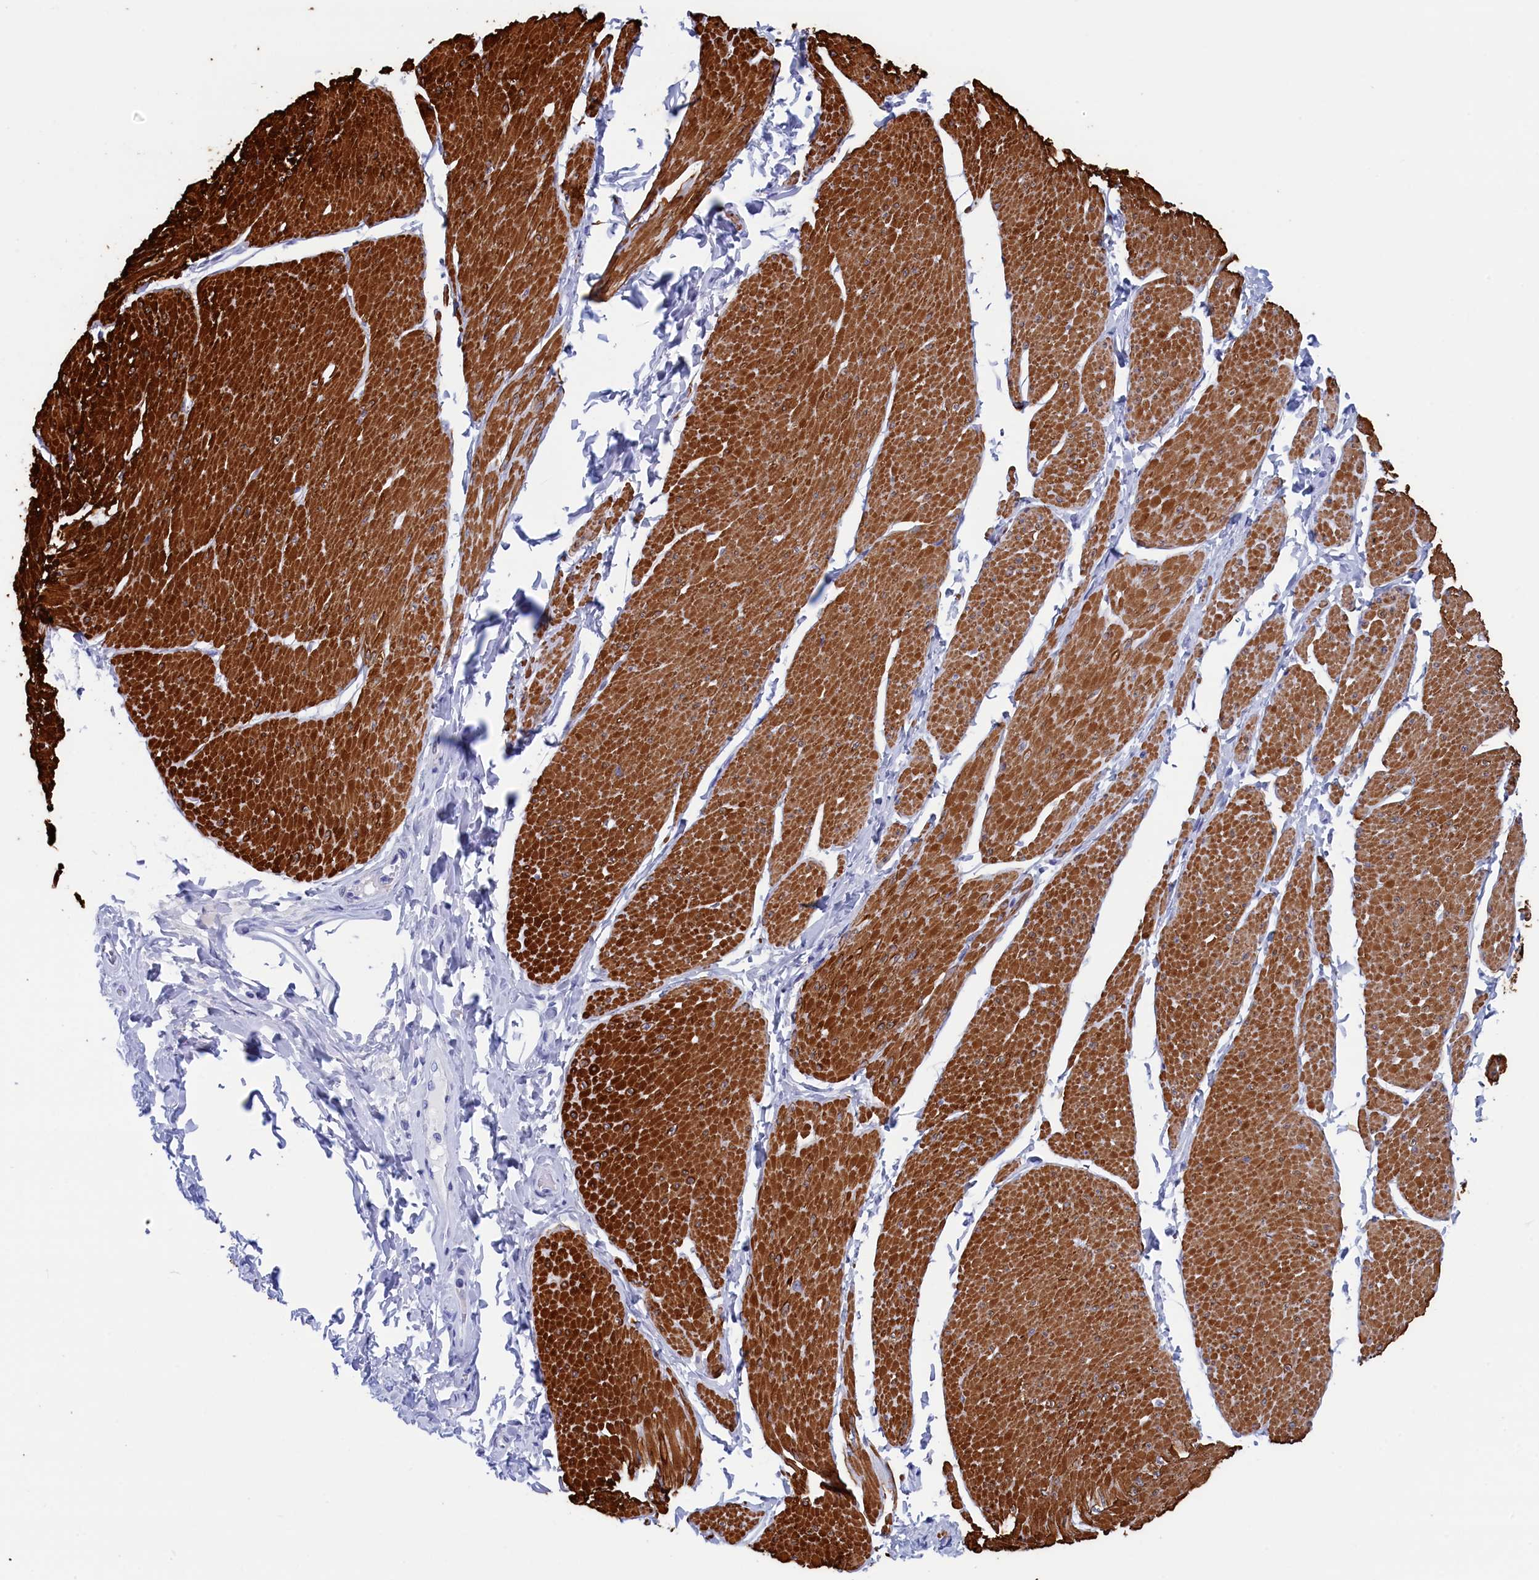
{"staining": {"intensity": "strong", "quantity": ">75%", "location": "cytoplasmic/membranous"}, "tissue": "smooth muscle", "cell_type": "Smooth muscle cells", "image_type": "normal", "snomed": [{"axis": "morphology", "description": "Urothelial carcinoma, High grade"}, {"axis": "topography", "description": "Urinary bladder"}], "caption": "Protein staining demonstrates strong cytoplasmic/membranous positivity in approximately >75% of smooth muscle cells in unremarkable smooth muscle. (DAB (3,3'-diaminobenzidine) IHC with brightfield microscopy, high magnification).", "gene": "WDR83", "patient": {"sex": "male", "age": 46}}